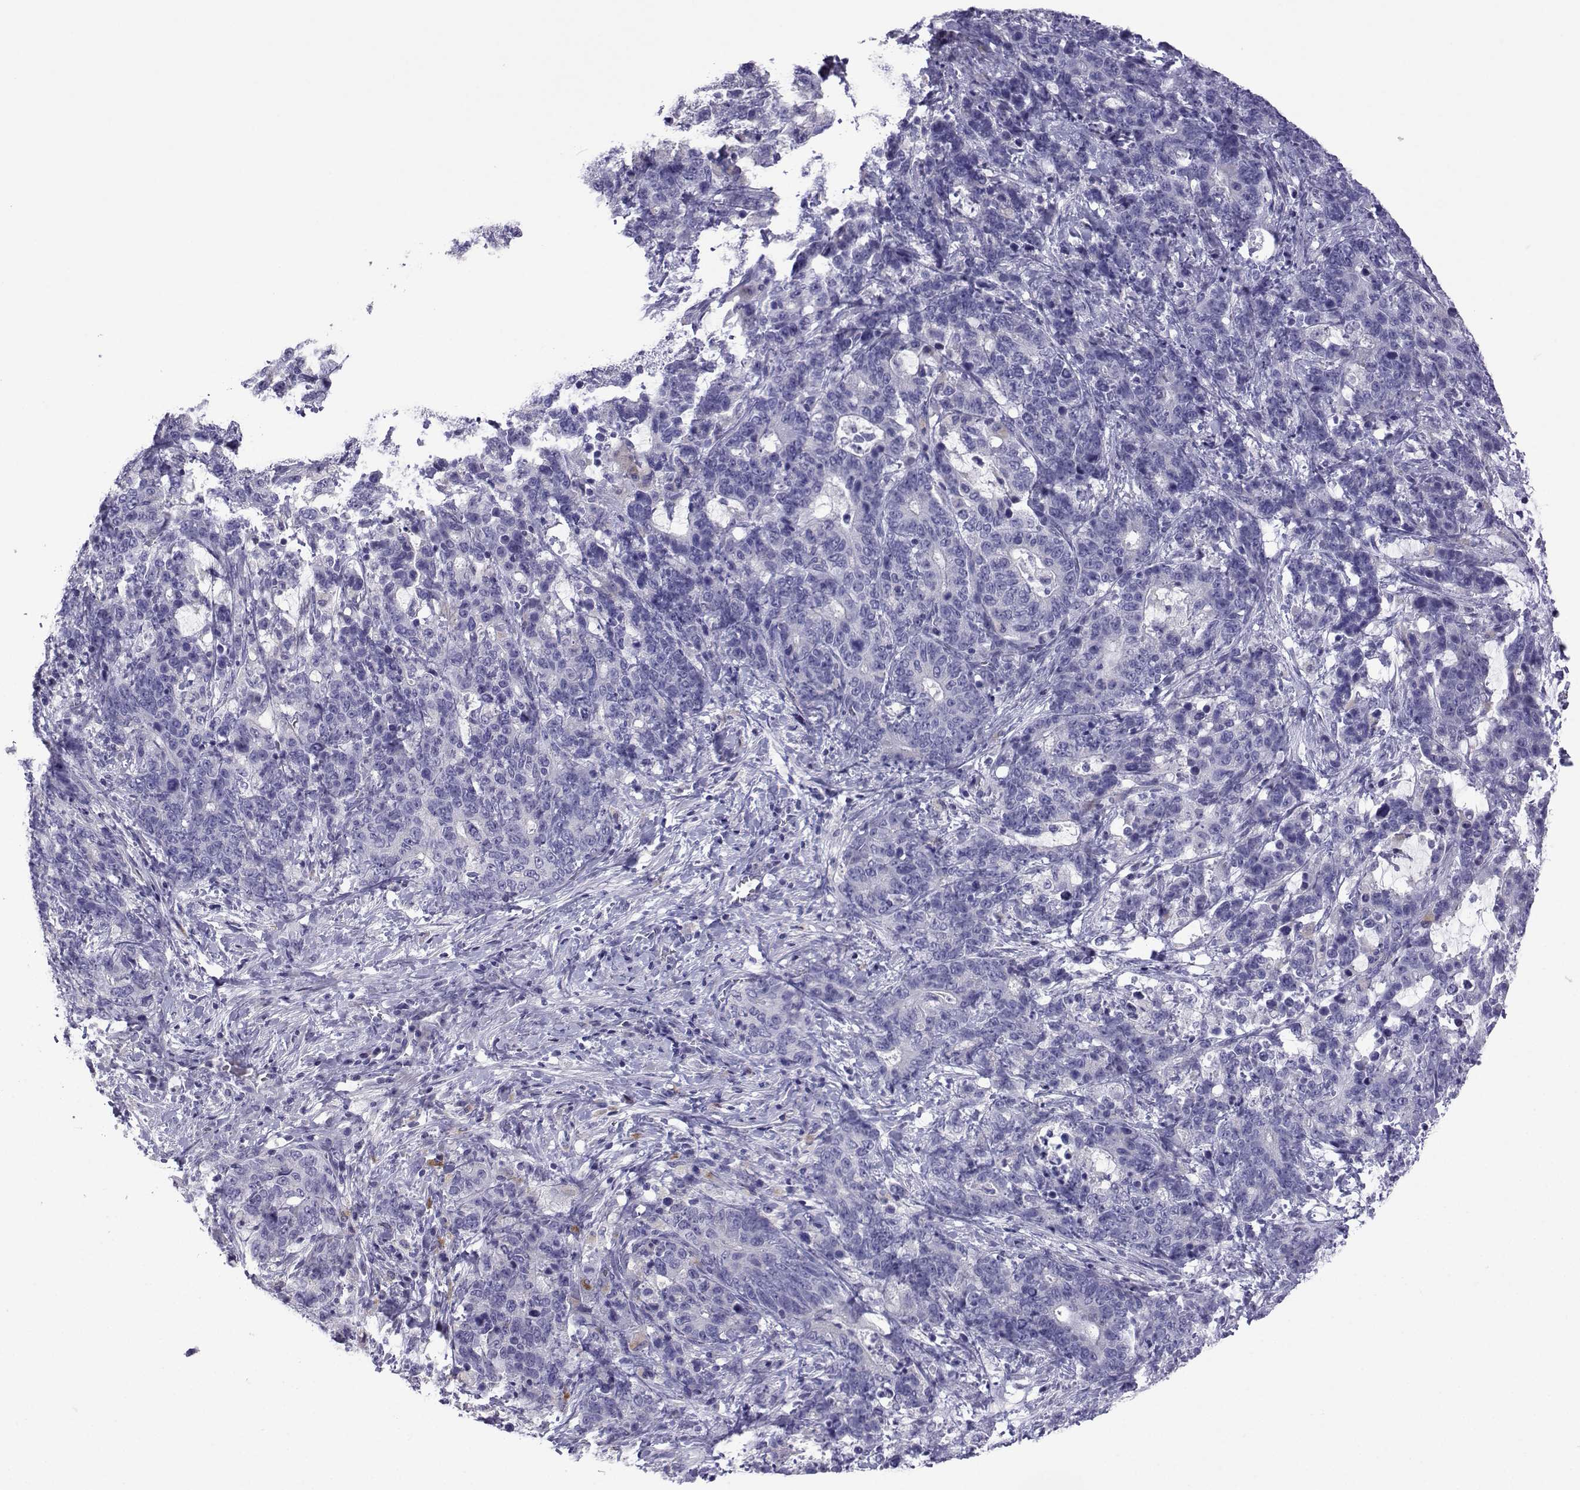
{"staining": {"intensity": "negative", "quantity": "none", "location": "none"}, "tissue": "stomach cancer", "cell_type": "Tumor cells", "image_type": "cancer", "snomed": [{"axis": "morphology", "description": "Normal tissue, NOS"}, {"axis": "morphology", "description": "Adenocarcinoma, NOS"}, {"axis": "topography", "description": "Stomach"}], "caption": "Immunohistochemical staining of adenocarcinoma (stomach) demonstrates no significant staining in tumor cells.", "gene": "CFAP70", "patient": {"sex": "female", "age": 64}}